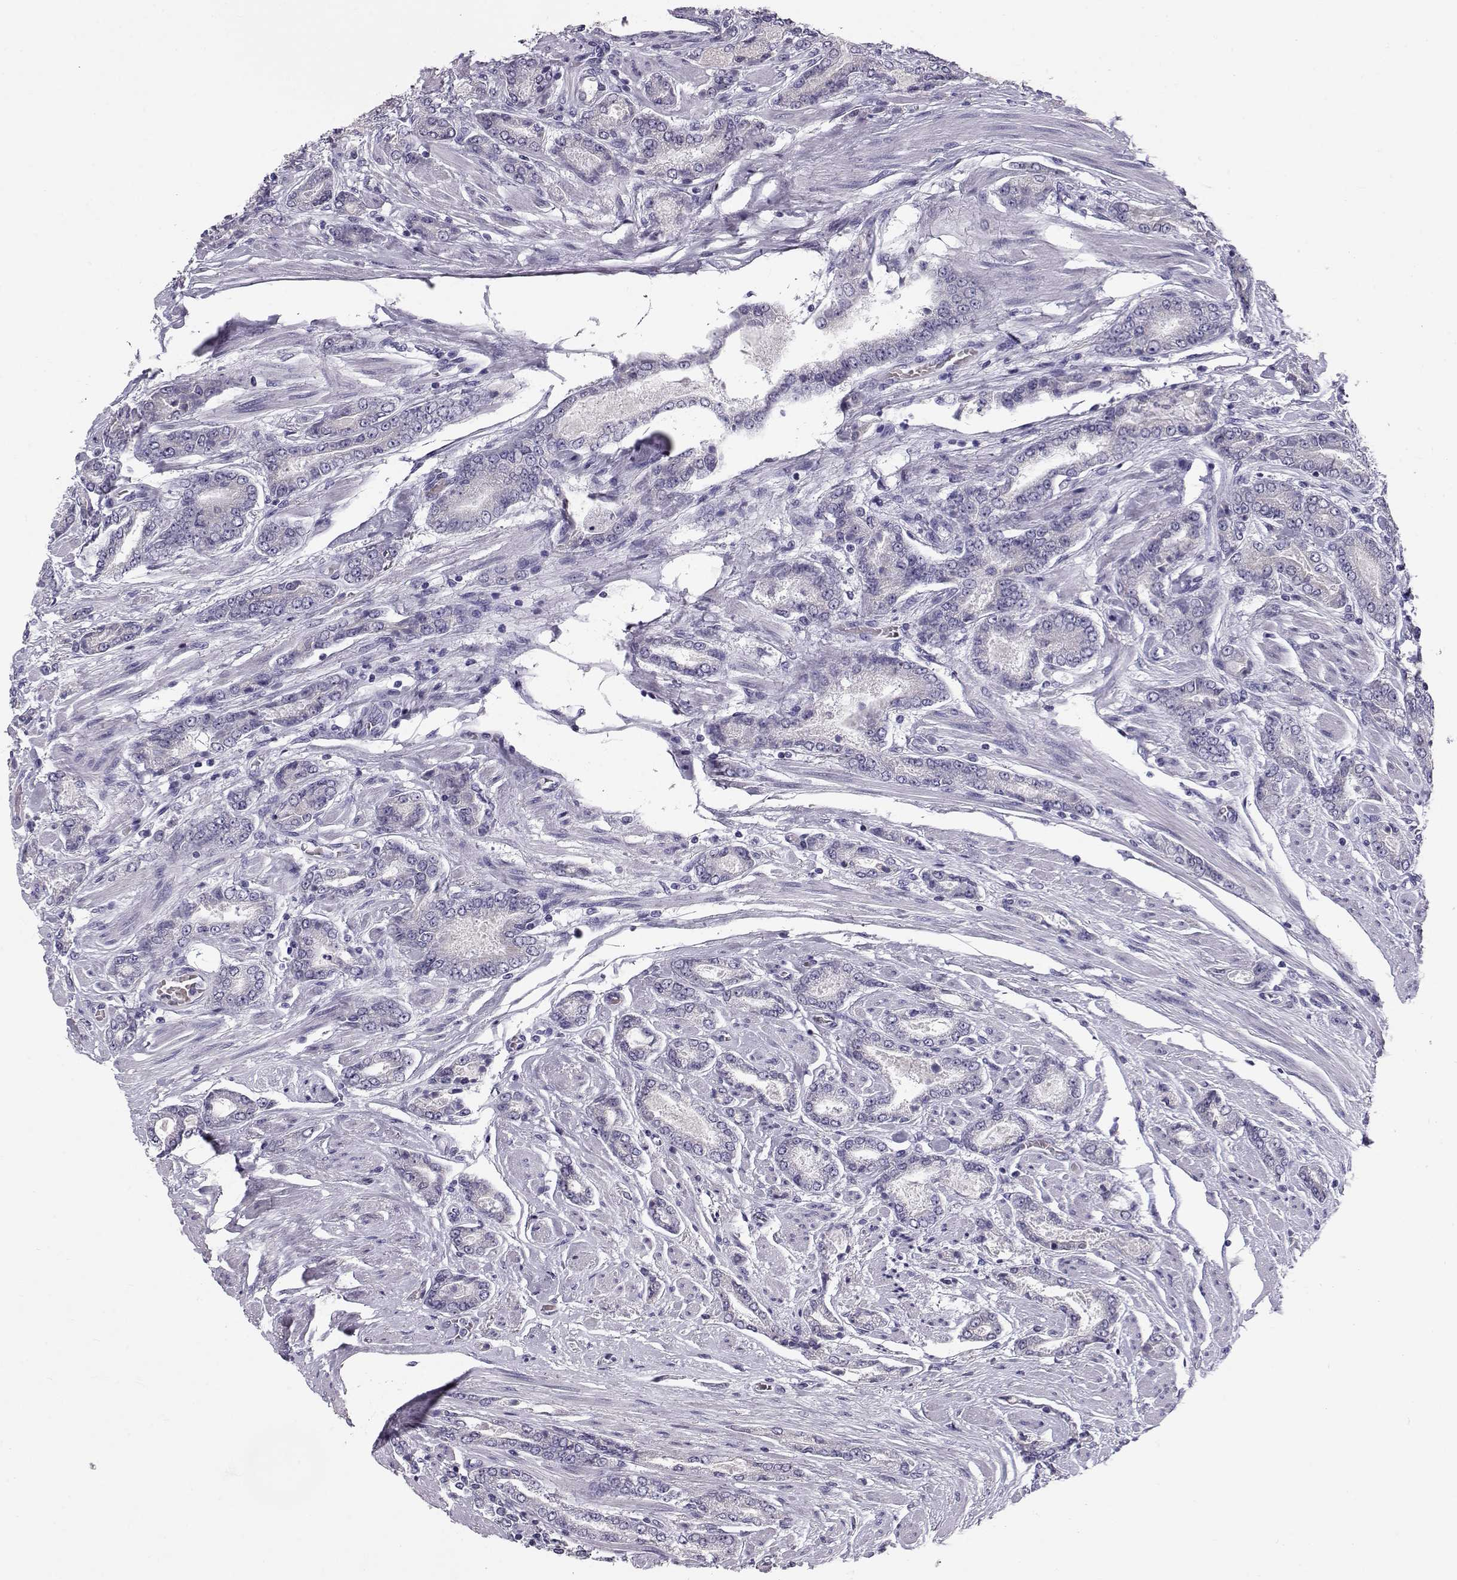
{"staining": {"intensity": "negative", "quantity": "none", "location": "none"}, "tissue": "prostate cancer", "cell_type": "Tumor cells", "image_type": "cancer", "snomed": [{"axis": "morphology", "description": "Adenocarcinoma, NOS"}, {"axis": "topography", "description": "Prostate"}], "caption": "DAB immunohistochemical staining of prostate adenocarcinoma shows no significant expression in tumor cells.", "gene": "GPR26", "patient": {"sex": "male", "age": 64}}